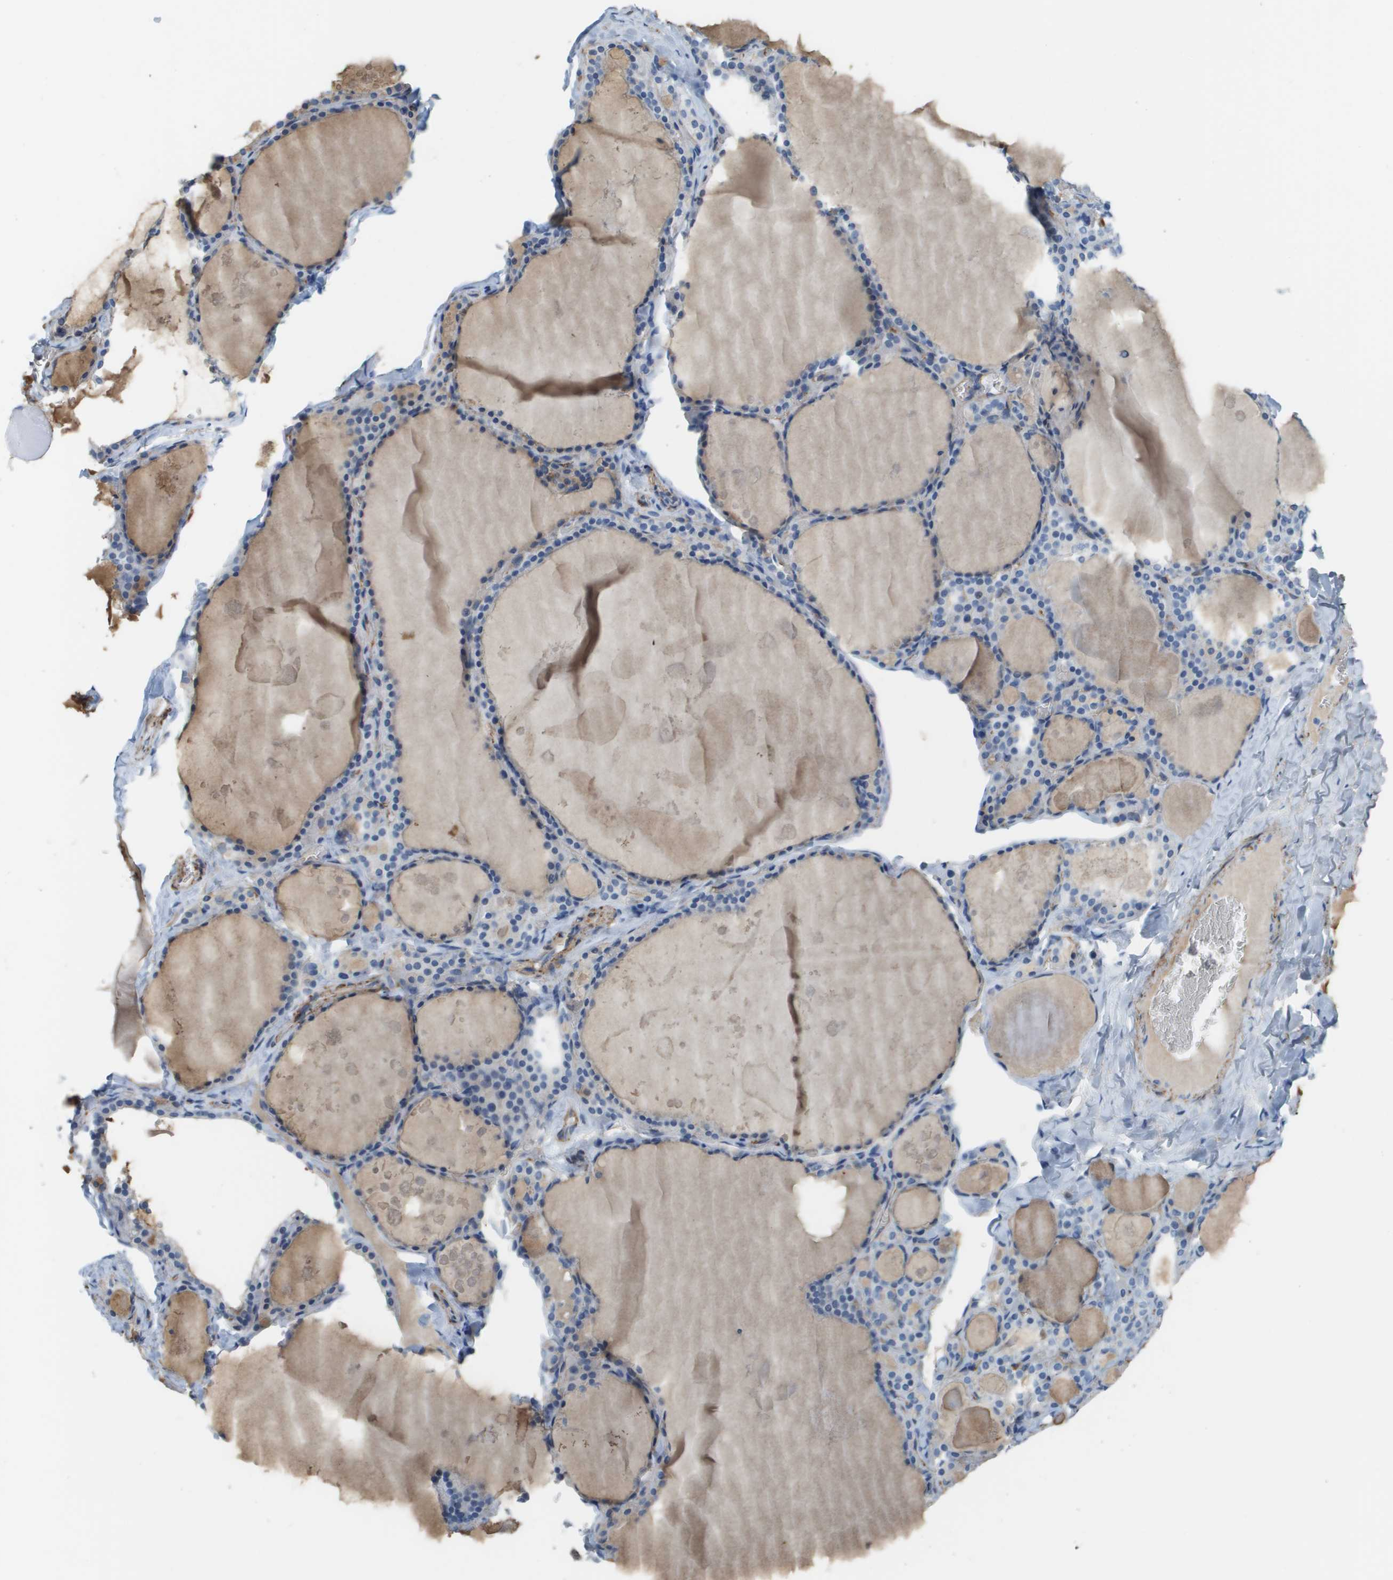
{"staining": {"intensity": "negative", "quantity": "none", "location": "none"}, "tissue": "thyroid gland", "cell_type": "Glandular cells", "image_type": "normal", "snomed": [{"axis": "morphology", "description": "Normal tissue, NOS"}, {"axis": "topography", "description": "Thyroid gland"}], "caption": "Protein analysis of unremarkable thyroid gland displays no significant positivity in glandular cells. (DAB immunohistochemistry, high magnification).", "gene": "ZBTB43", "patient": {"sex": "male", "age": 56}}